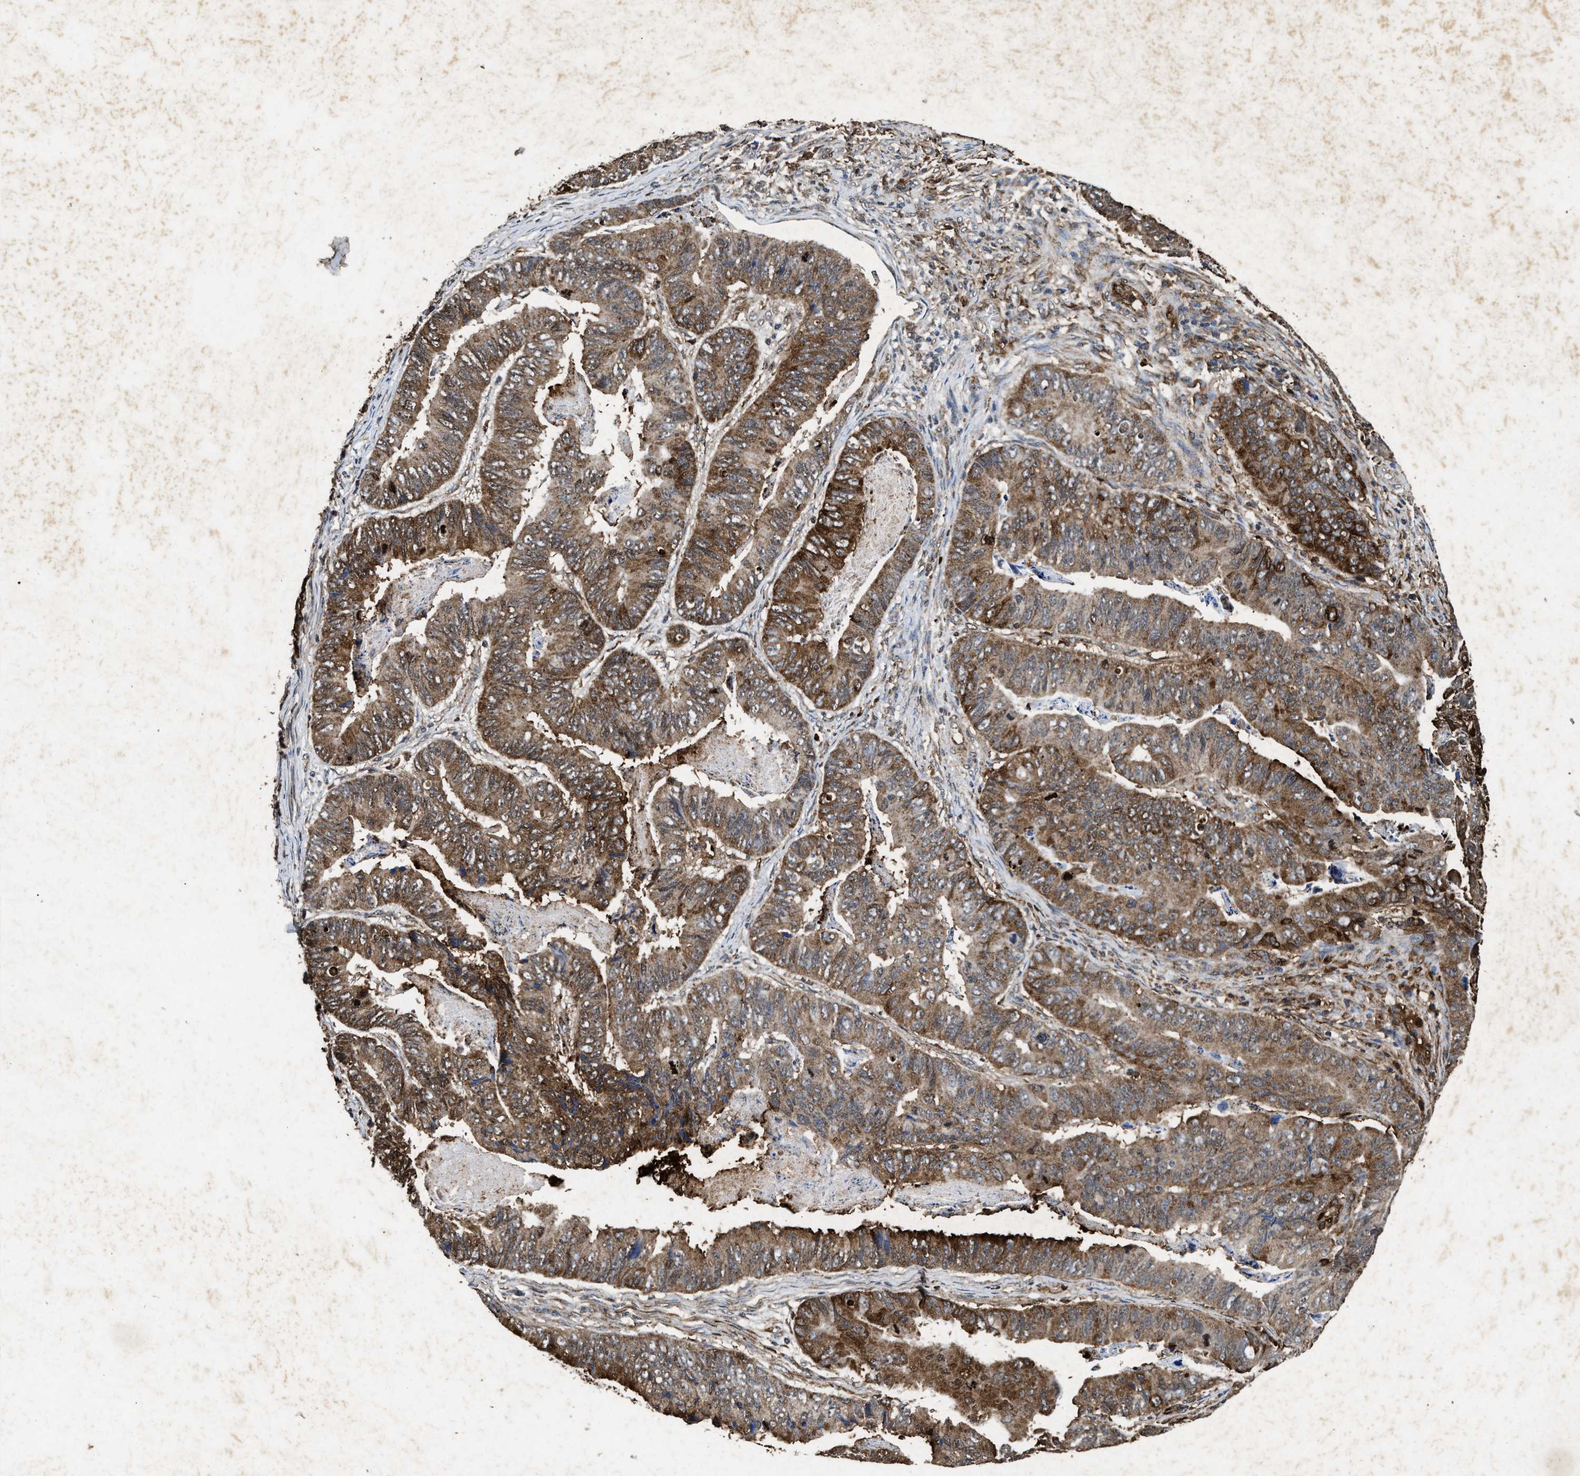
{"staining": {"intensity": "strong", "quantity": ">75%", "location": "cytoplasmic/membranous,nuclear"}, "tissue": "stomach cancer", "cell_type": "Tumor cells", "image_type": "cancer", "snomed": [{"axis": "morphology", "description": "Adenocarcinoma, NOS"}, {"axis": "topography", "description": "Stomach, lower"}], "caption": "Immunohistochemical staining of stomach cancer (adenocarcinoma) reveals high levels of strong cytoplasmic/membranous and nuclear protein expression in about >75% of tumor cells. (DAB (3,3'-diaminobenzidine) = brown stain, brightfield microscopy at high magnification).", "gene": "ACOX1", "patient": {"sex": "male", "age": 77}}